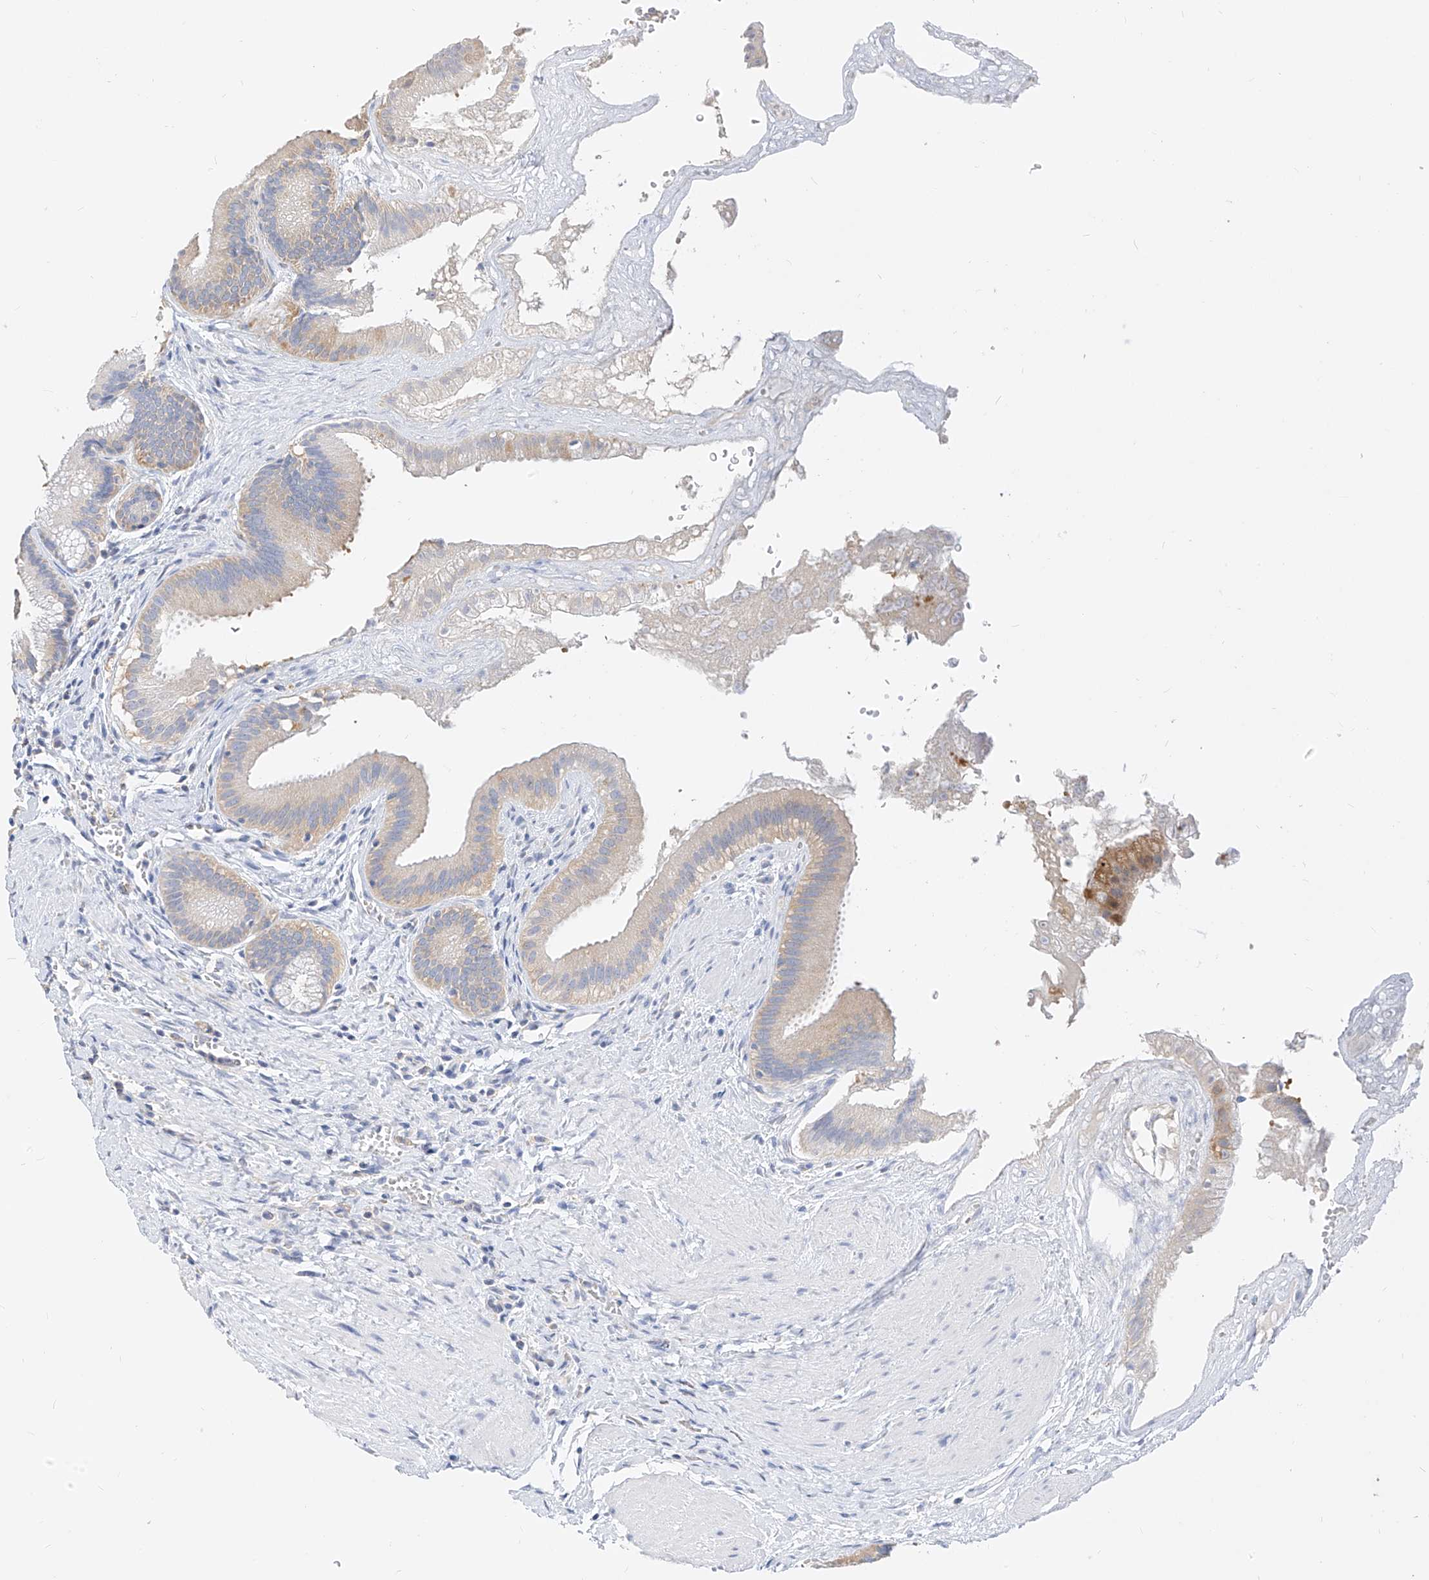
{"staining": {"intensity": "moderate", "quantity": "25%-75%", "location": "cytoplasmic/membranous"}, "tissue": "gallbladder", "cell_type": "Glandular cells", "image_type": "normal", "snomed": [{"axis": "morphology", "description": "Normal tissue, NOS"}, {"axis": "topography", "description": "Gallbladder"}], "caption": "Immunohistochemical staining of normal human gallbladder displays moderate cytoplasmic/membranous protein staining in approximately 25%-75% of glandular cells. The staining was performed using DAB (3,3'-diaminobenzidine), with brown indicating positive protein expression. Nuclei are stained blue with hematoxylin.", "gene": "ZZEF1", "patient": {"sex": "male", "age": 55}}